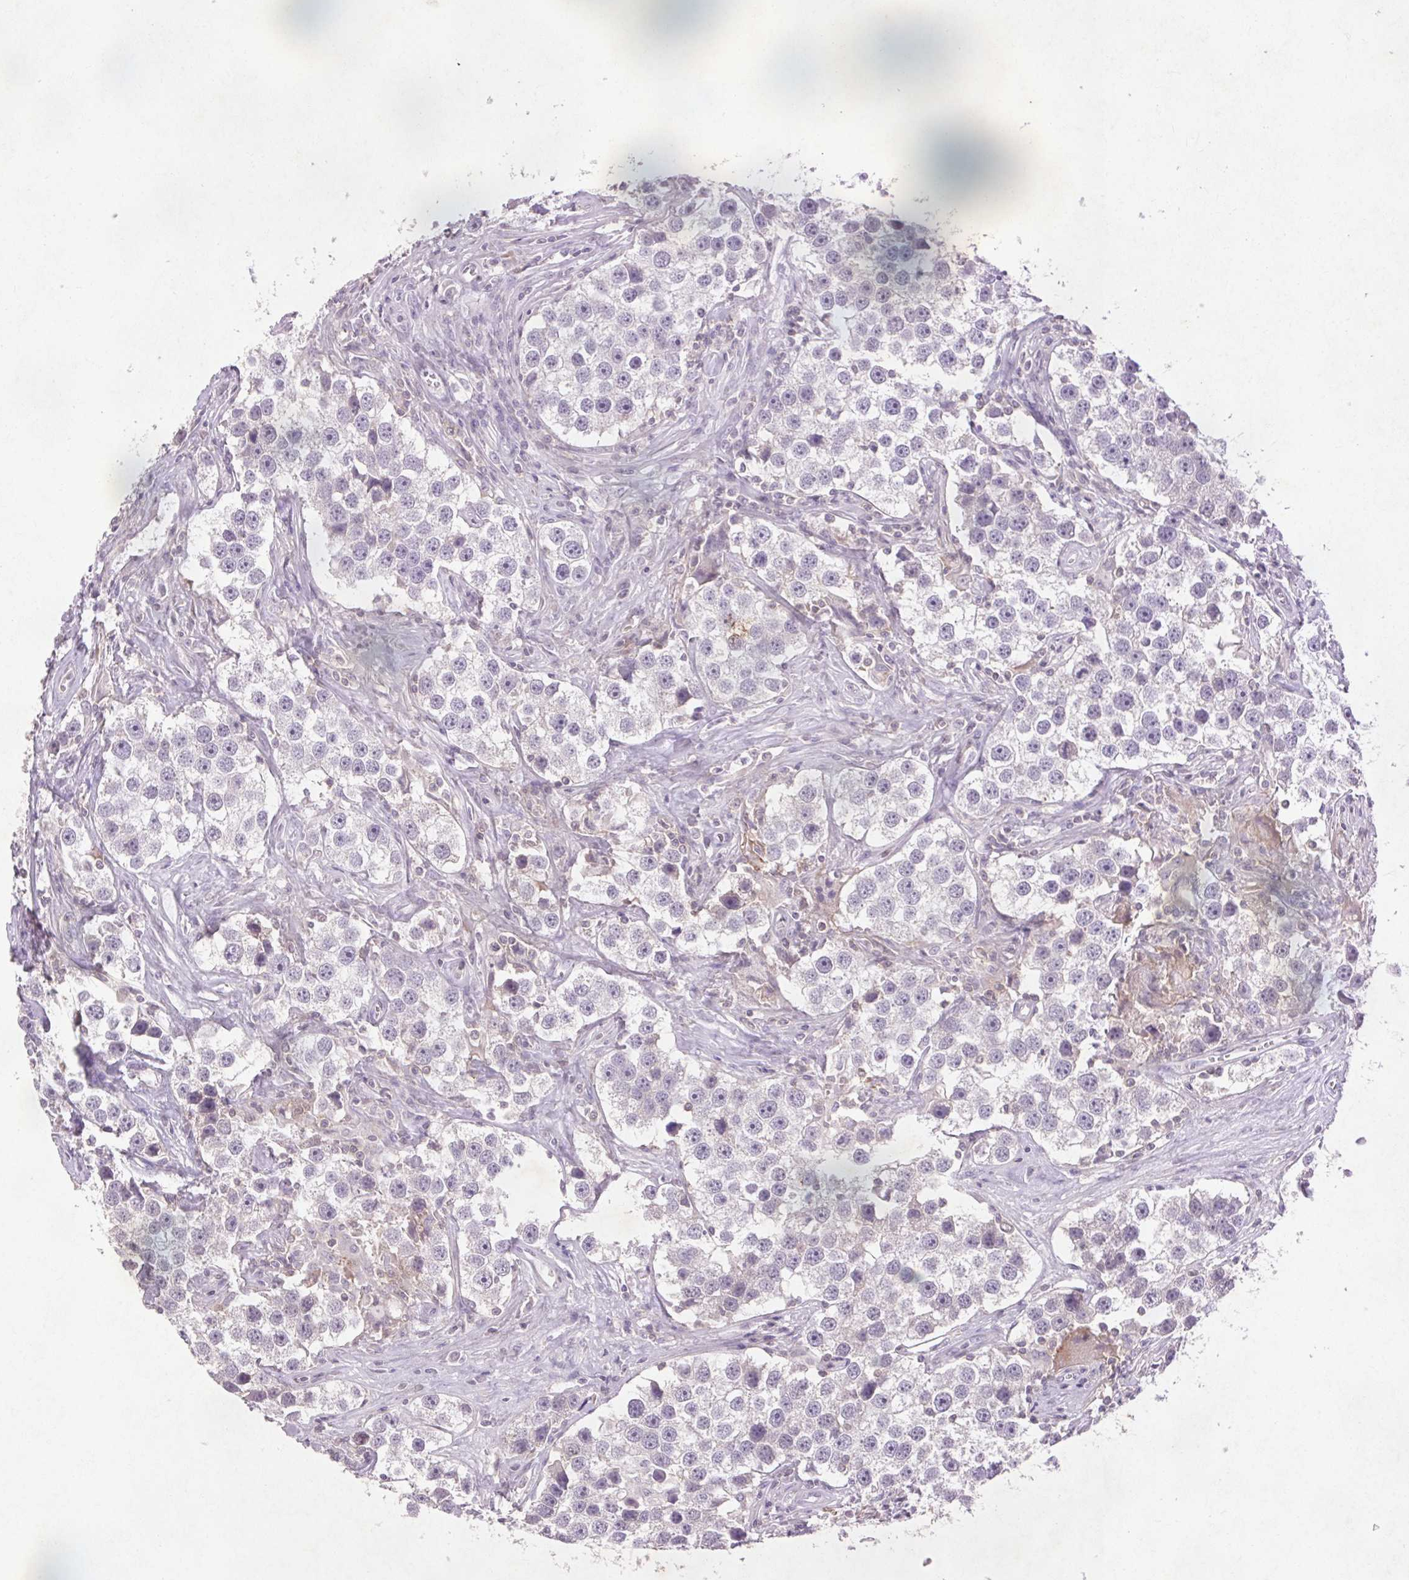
{"staining": {"intensity": "negative", "quantity": "none", "location": "none"}, "tissue": "testis cancer", "cell_type": "Tumor cells", "image_type": "cancer", "snomed": [{"axis": "morphology", "description": "Seminoma, NOS"}, {"axis": "topography", "description": "Testis"}], "caption": "The immunohistochemistry (IHC) histopathology image has no significant positivity in tumor cells of seminoma (testis) tissue. Nuclei are stained in blue.", "gene": "FNDC7", "patient": {"sex": "male", "age": 49}}